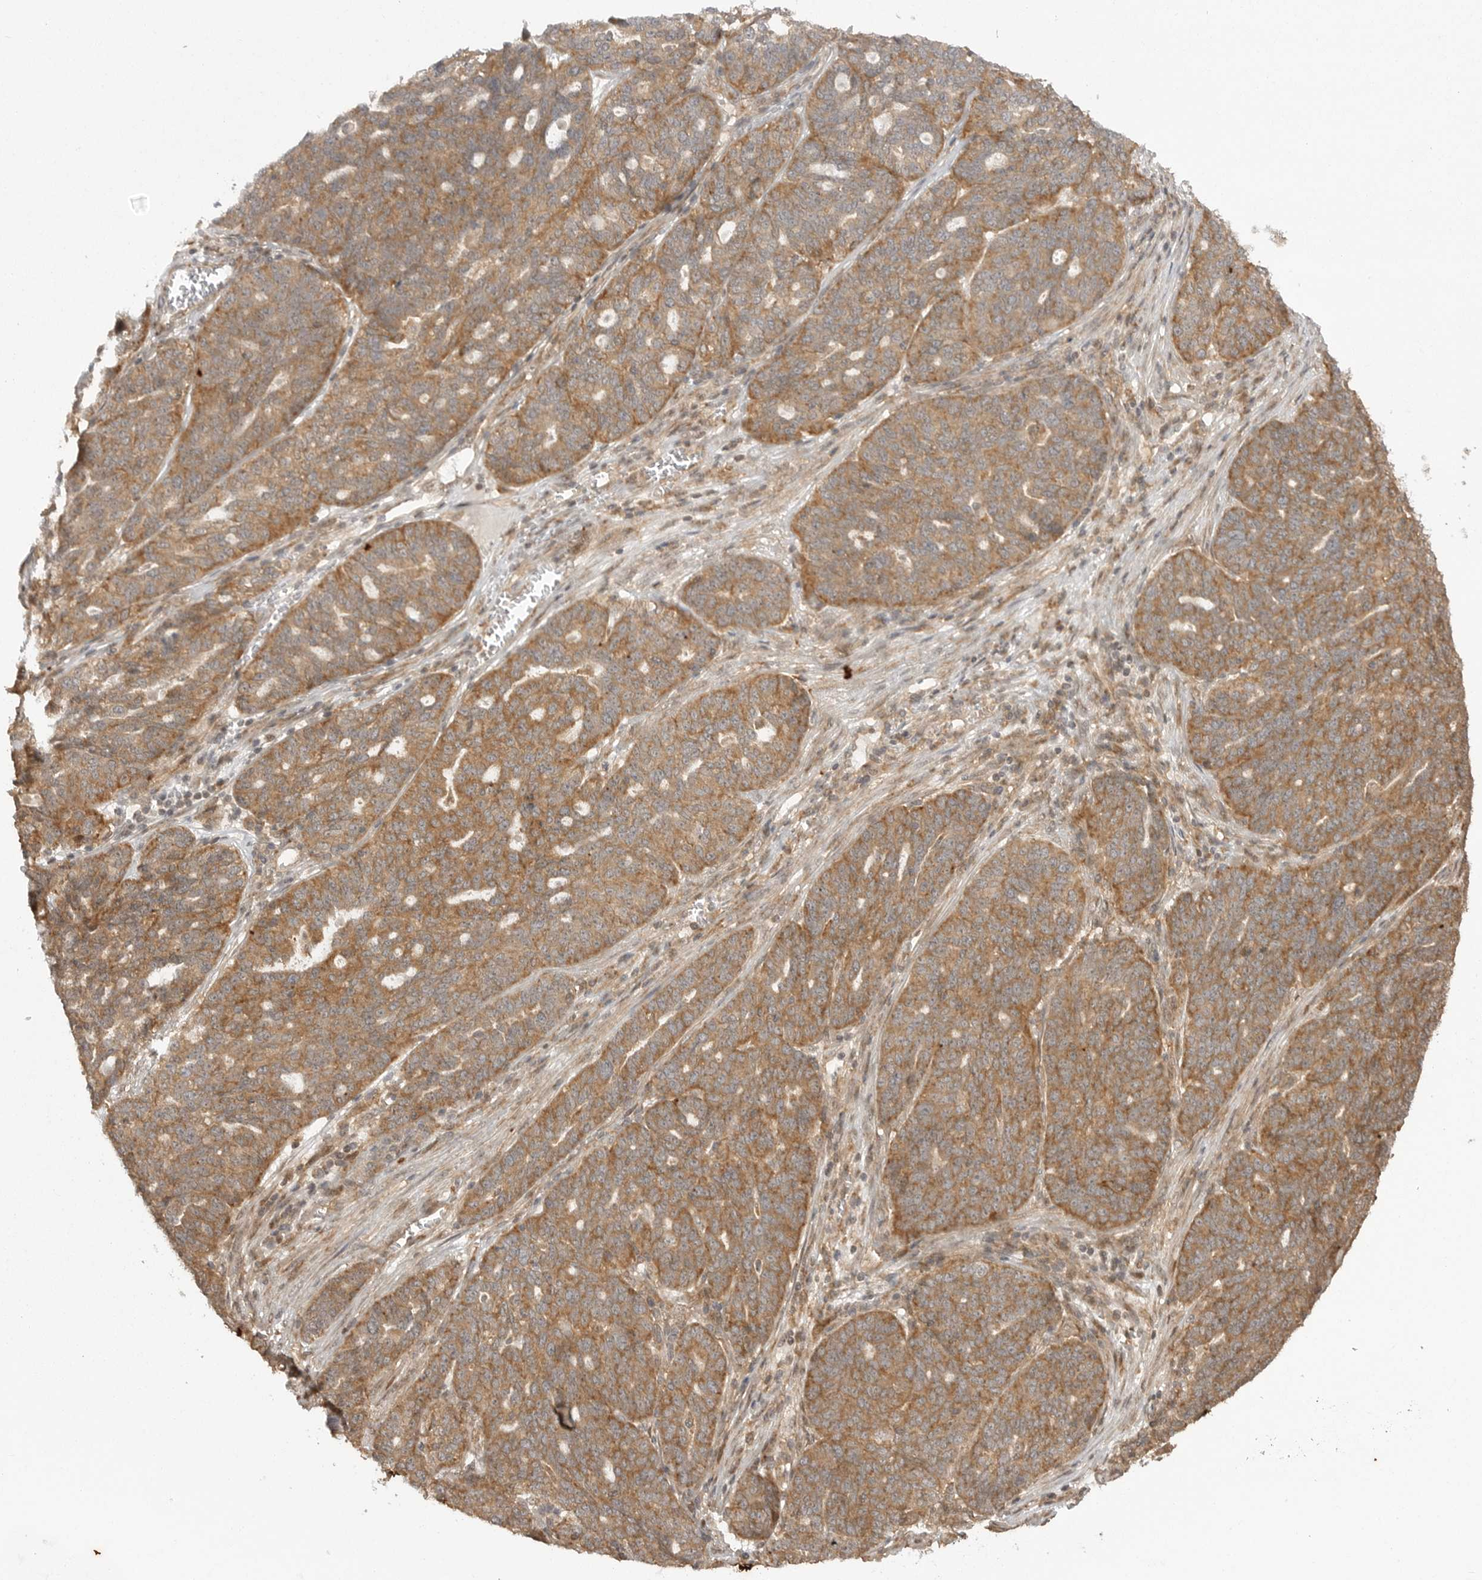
{"staining": {"intensity": "moderate", "quantity": ">75%", "location": "cytoplasmic/membranous"}, "tissue": "ovarian cancer", "cell_type": "Tumor cells", "image_type": "cancer", "snomed": [{"axis": "morphology", "description": "Cystadenocarcinoma, serous, NOS"}, {"axis": "topography", "description": "Ovary"}], "caption": "Tumor cells demonstrate moderate cytoplasmic/membranous staining in about >75% of cells in serous cystadenocarcinoma (ovarian).", "gene": "FAT3", "patient": {"sex": "female", "age": 59}}